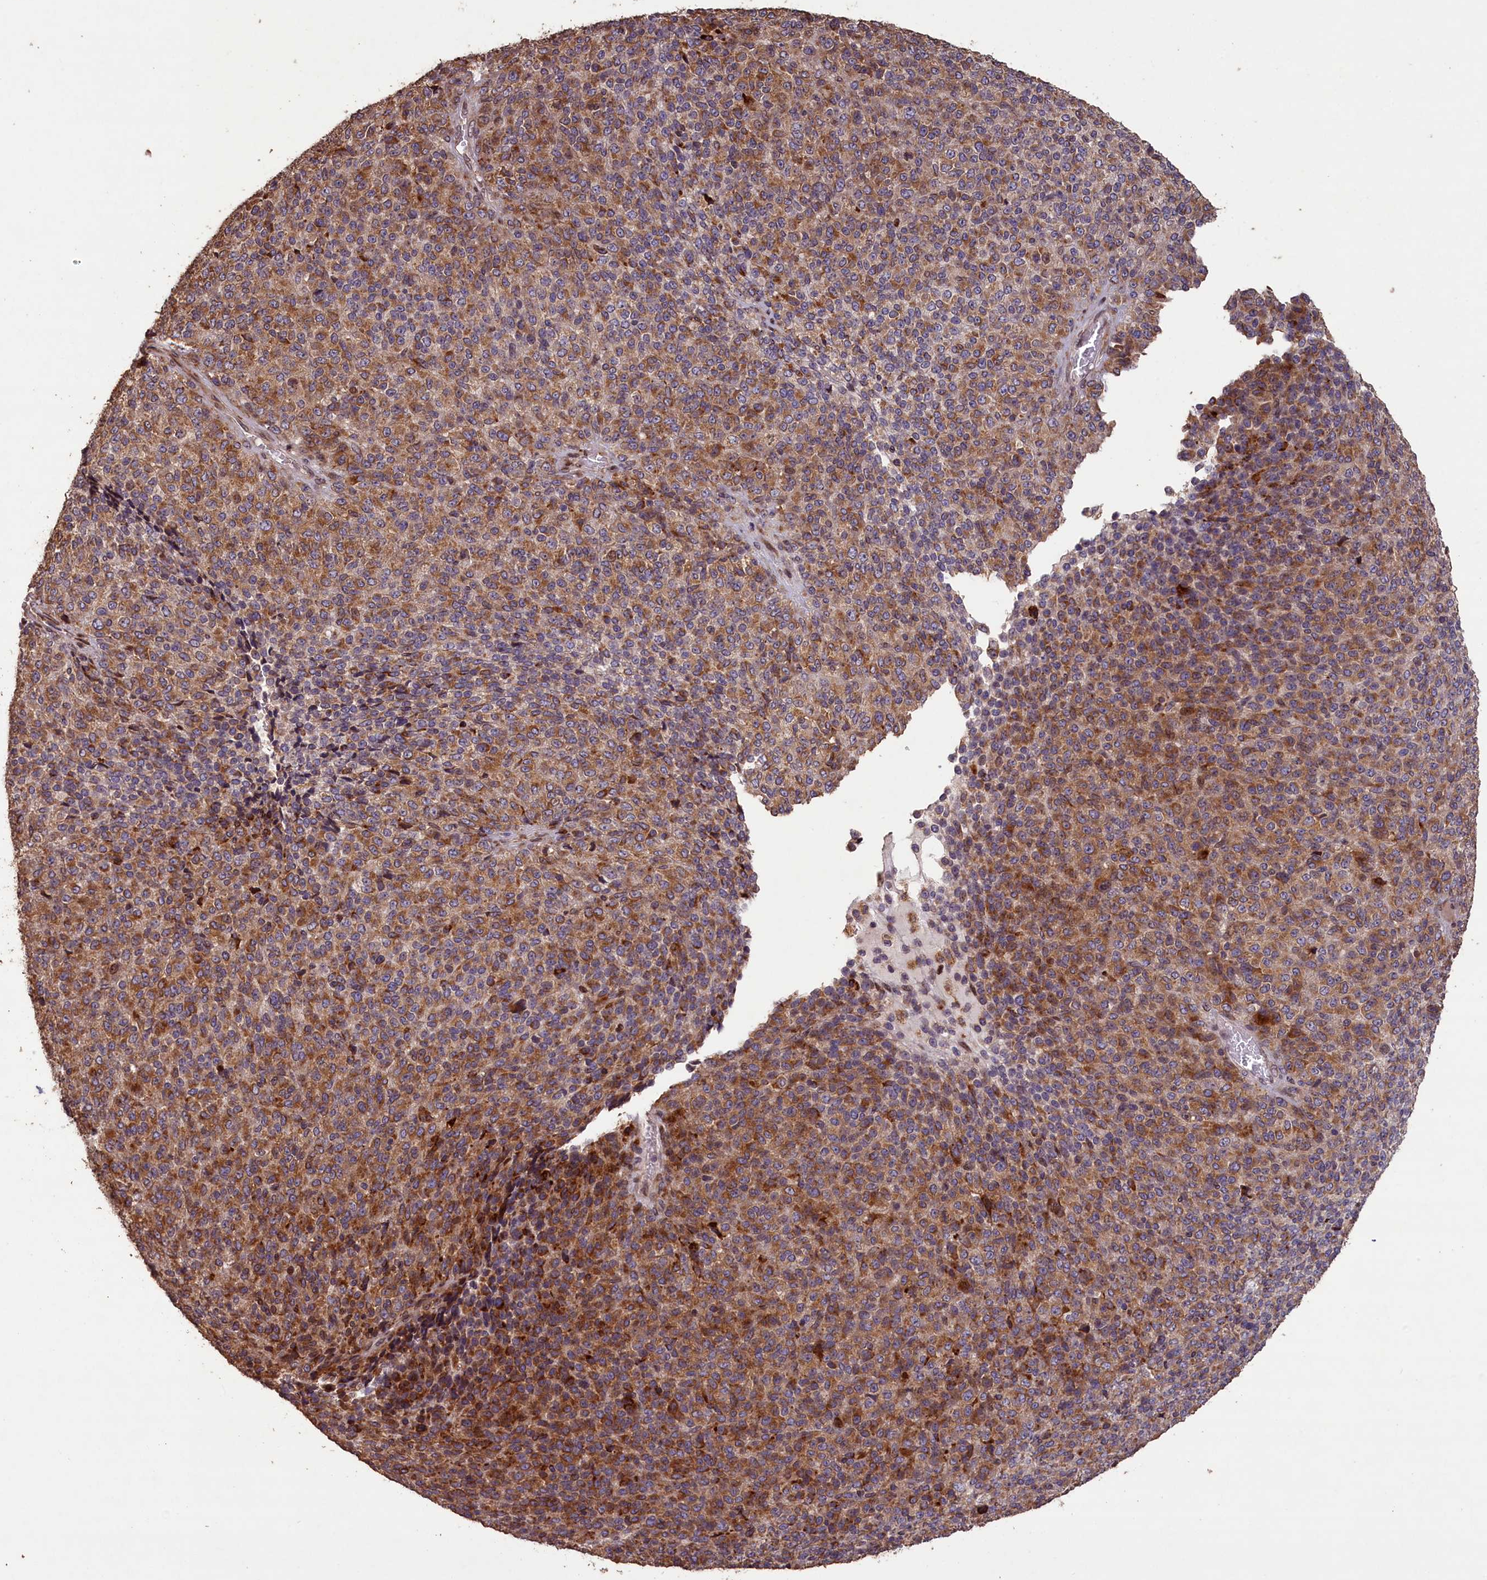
{"staining": {"intensity": "moderate", "quantity": ">75%", "location": "cytoplasmic/membranous"}, "tissue": "melanoma", "cell_type": "Tumor cells", "image_type": "cancer", "snomed": [{"axis": "morphology", "description": "Malignant melanoma, Metastatic site"}, {"axis": "topography", "description": "Brain"}], "caption": "Malignant melanoma (metastatic site) tissue exhibits moderate cytoplasmic/membranous expression in about >75% of tumor cells", "gene": "SLC38A7", "patient": {"sex": "female", "age": 56}}